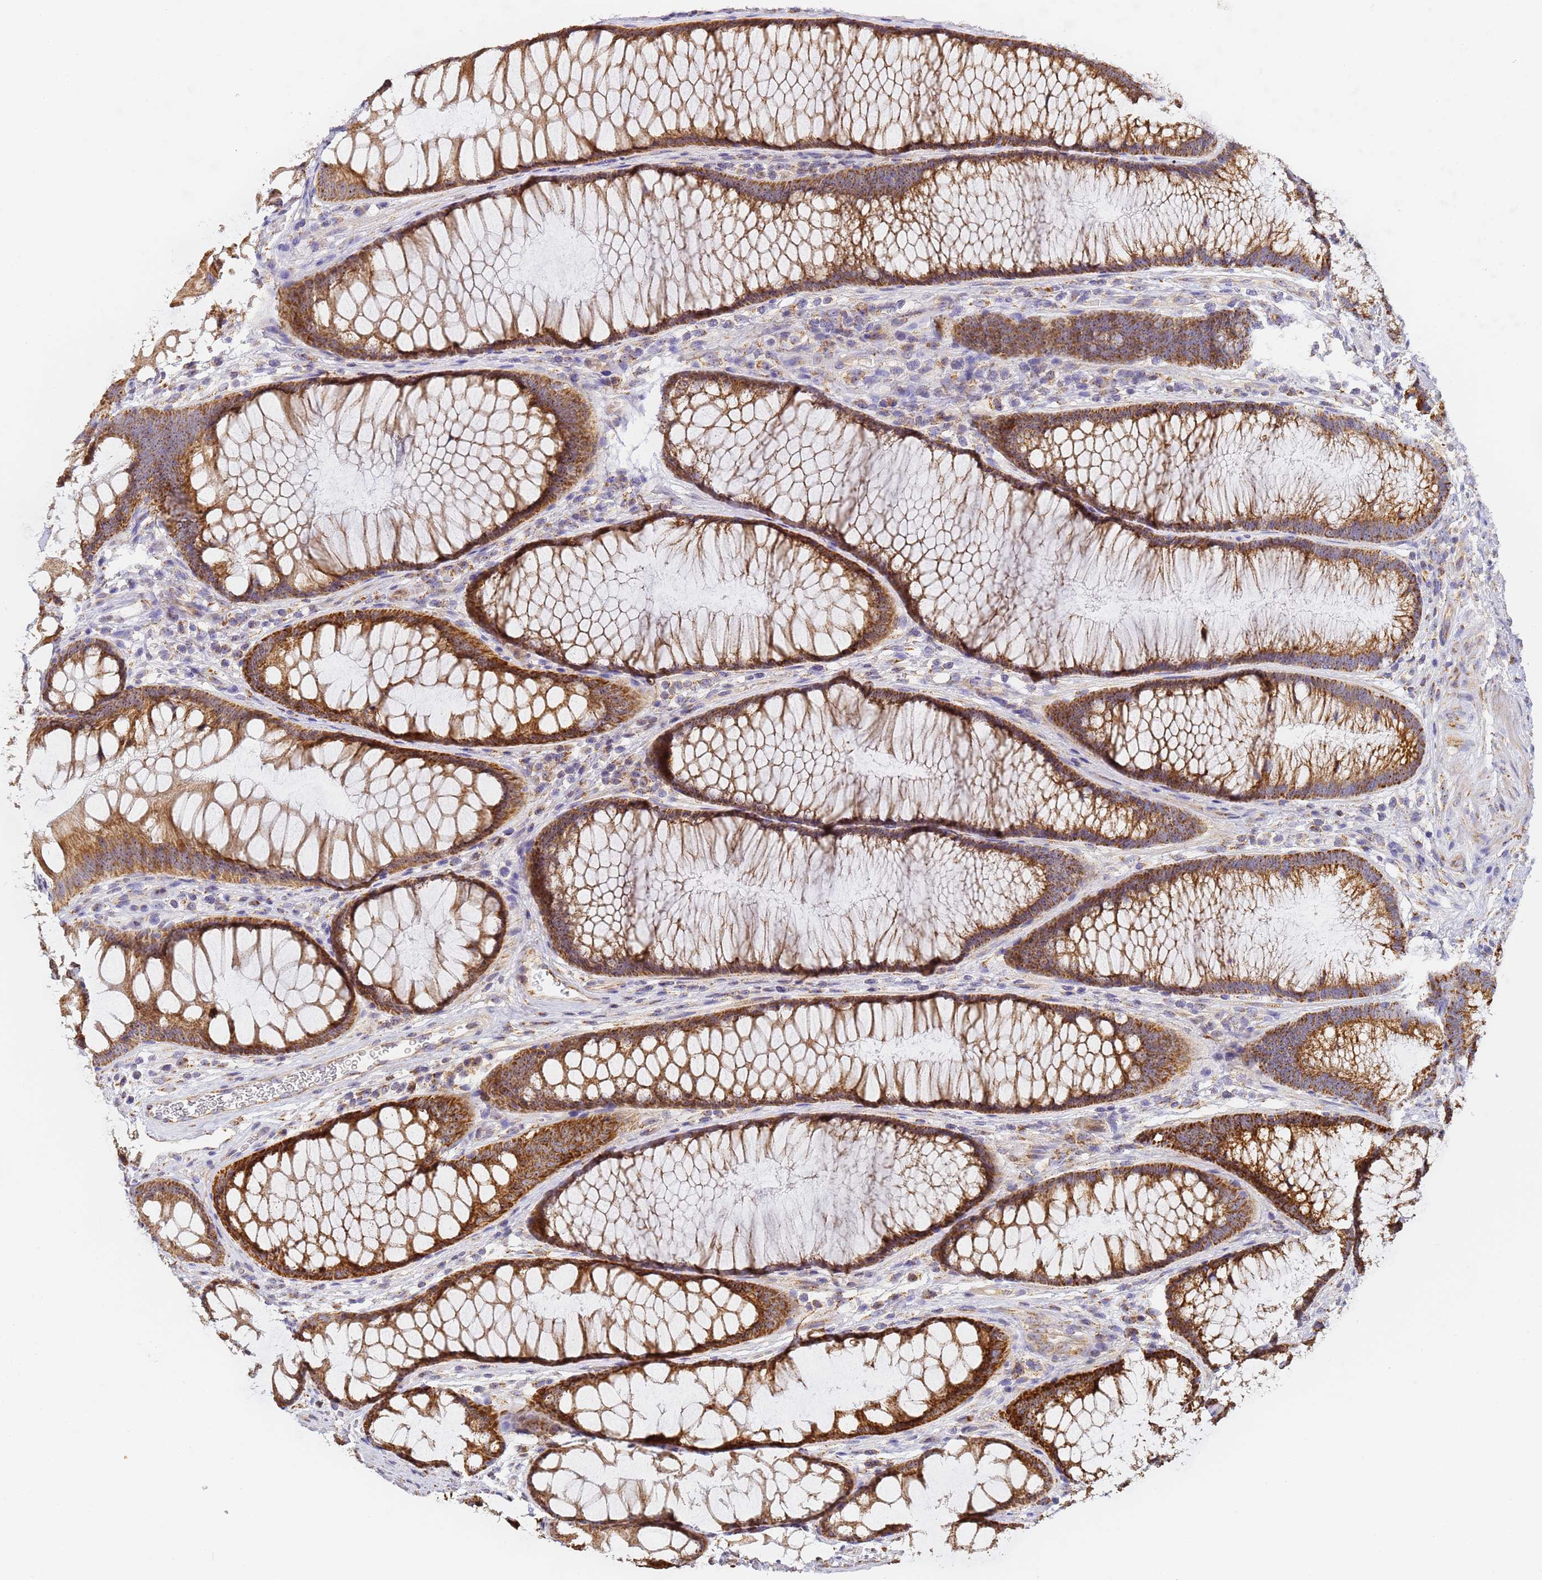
{"staining": {"intensity": "weak", "quantity": ">75%", "location": "cytoplasmic/membranous"}, "tissue": "colon", "cell_type": "Endothelial cells", "image_type": "normal", "snomed": [{"axis": "morphology", "description": "Normal tissue, NOS"}, {"axis": "topography", "description": "Colon"}], "caption": "A photomicrograph of colon stained for a protein demonstrates weak cytoplasmic/membranous brown staining in endothelial cells. (DAB (3,3'-diaminobenzidine) = brown stain, brightfield microscopy at high magnification).", "gene": "FRG2B", "patient": {"sex": "female", "age": 82}}